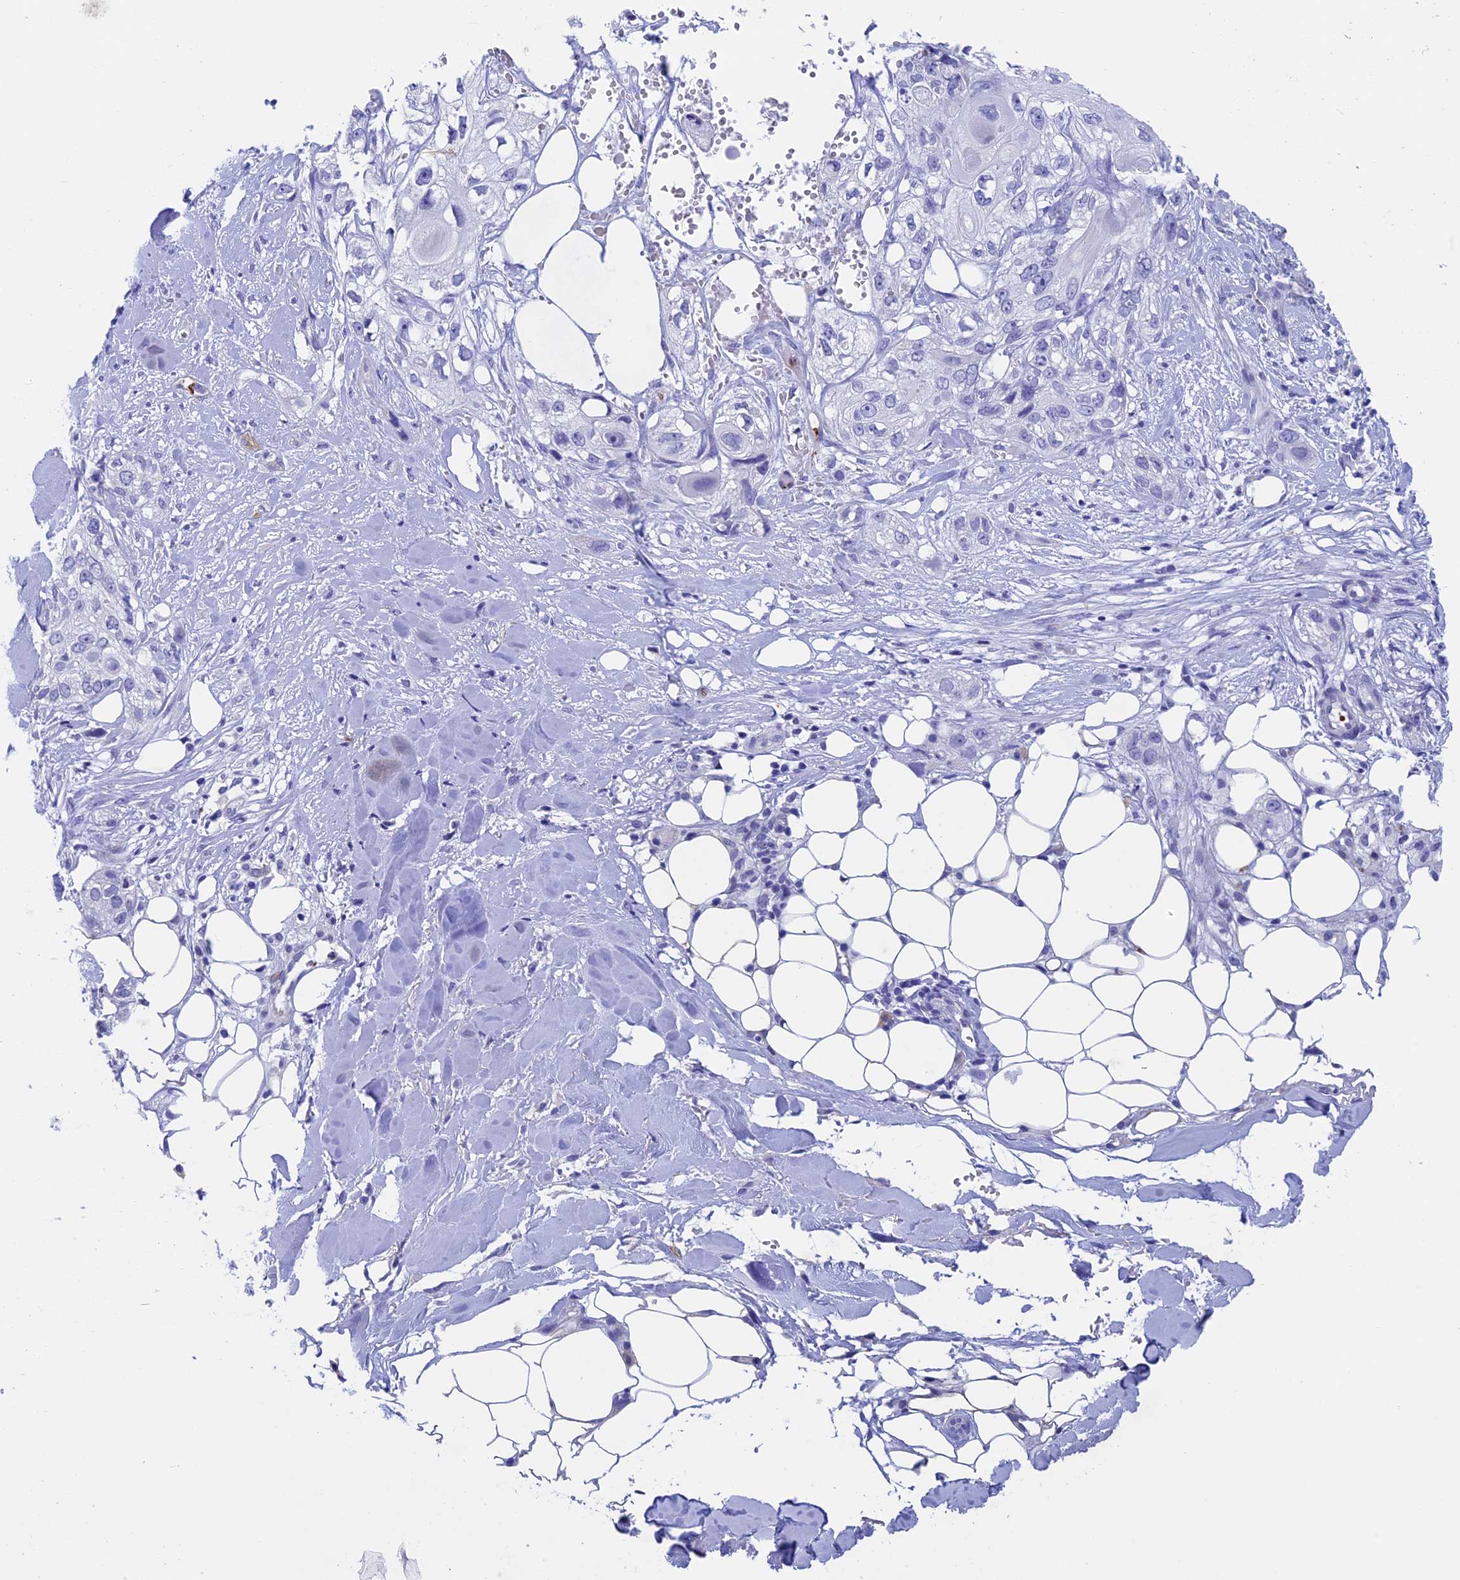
{"staining": {"intensity": "negative", "quantity": "none", "location": "none"}, "tissue": "skin cancer", "cell_type": "Tumor cells", "image_type": "cancer", "snomed": [{"axis": "morphology", "description": "Normal tissue, NOS"}, {"axis": "morphology", "description": "Squamous cell carcinoma, NOS"}, {"axis": "topography", "description": "Skin"}], "caption": "DAB immunohistochemical staining of skin squamous cell carcinoma reveals no significant staining in tumor cells.", "gene": "INSYN1", "patient": {"sex": "male", "age": 72}}